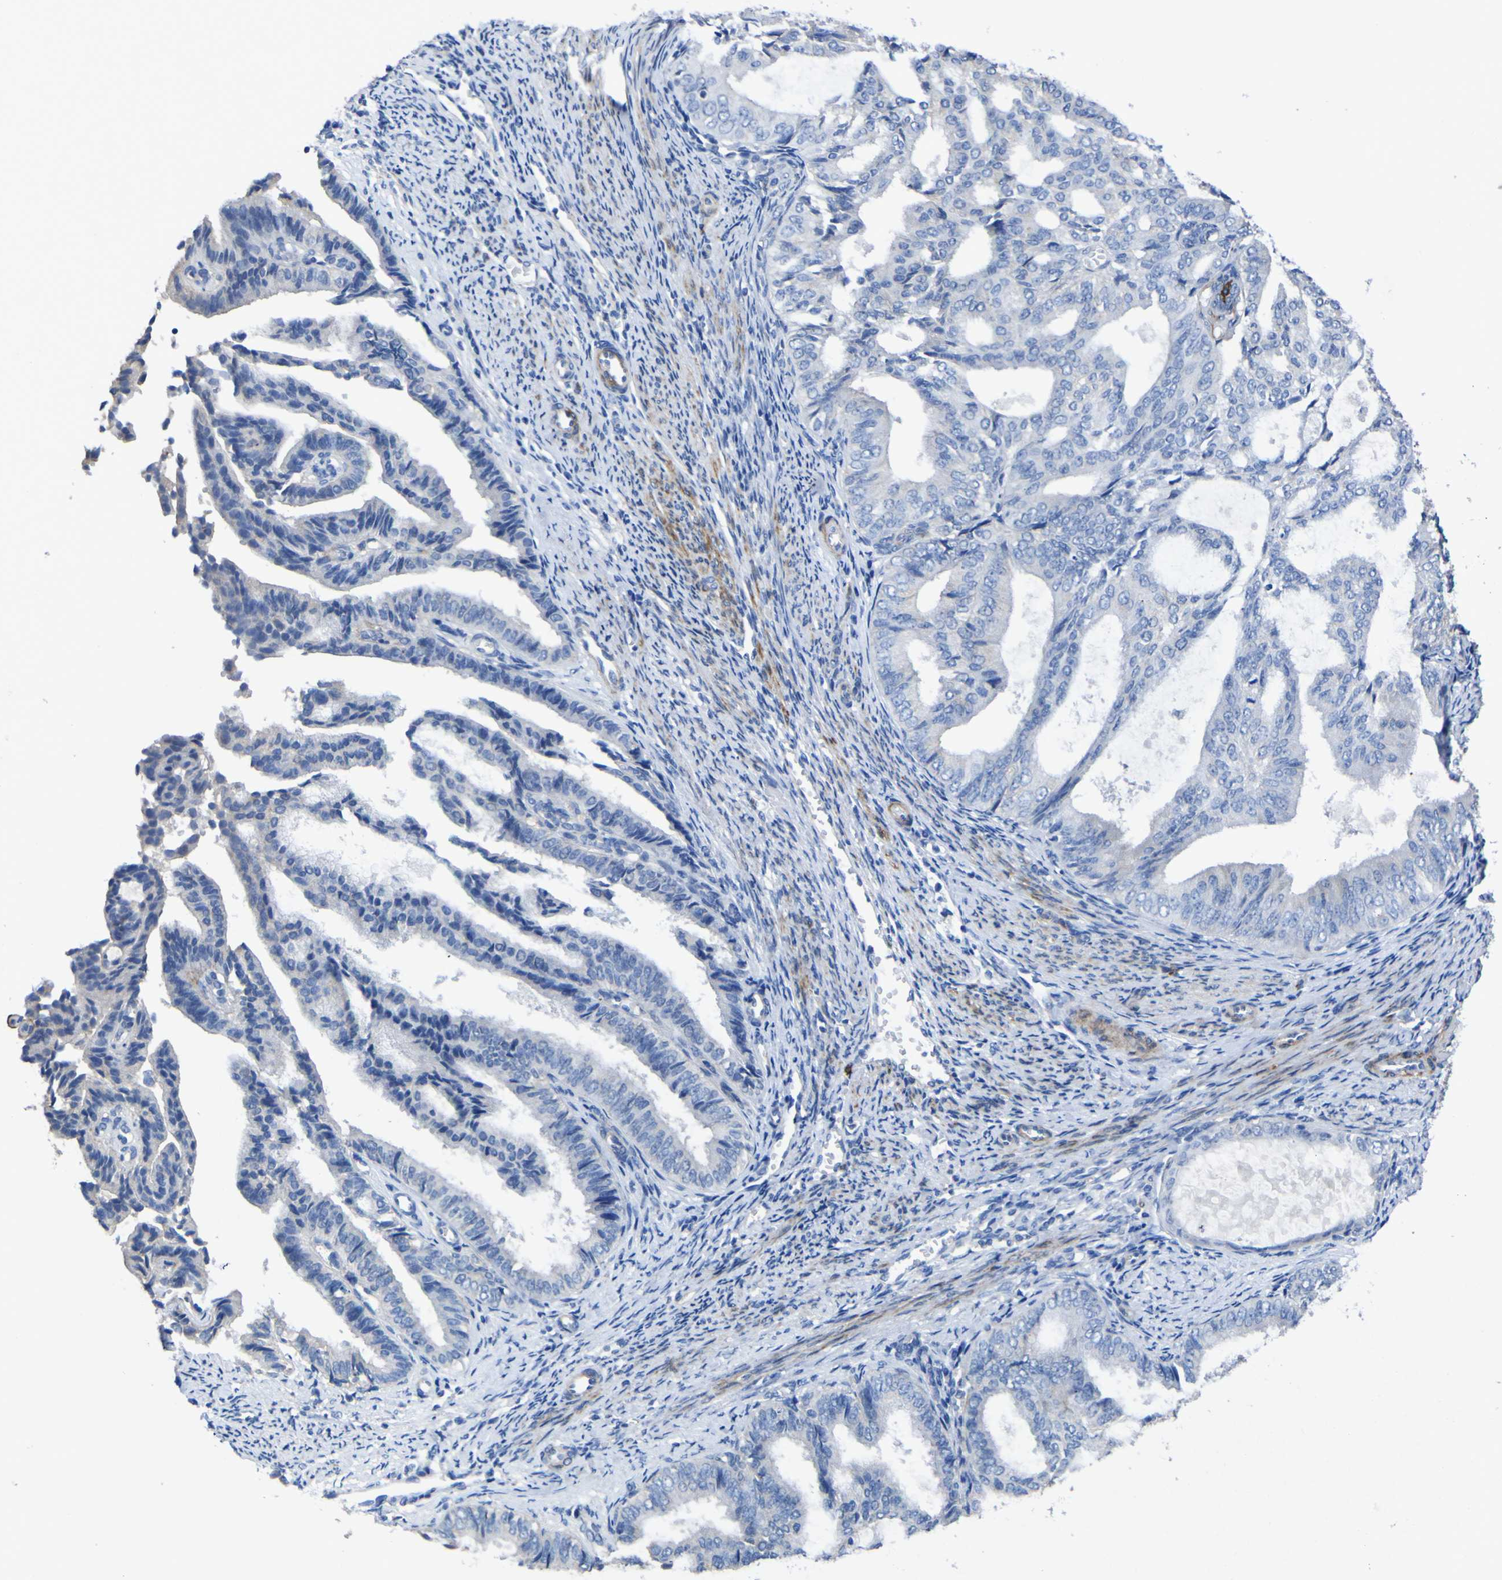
{"staining": {"intensity": "negative", "quantity": "none", "location": "none"}, "tissue": "endometrial cancer", "cell_type": "Tumor cells", "image_type": "cancer", "snomed": [{"axis": "morphology", "description": "Adenocarcinoma, NOS"}, {"axis": "topography", "description": "Endometrium"}], "caption": "This is a photomicrograph of immunohistochemistry staining of adenocarcinoma (endometrial), which shows no staining in tumor cells. (Immunohistochemistry (ihc), brightfield microscopy, high magnification).", "gene": "AGO4", "patient": {"sex": "female", "age": 58}}